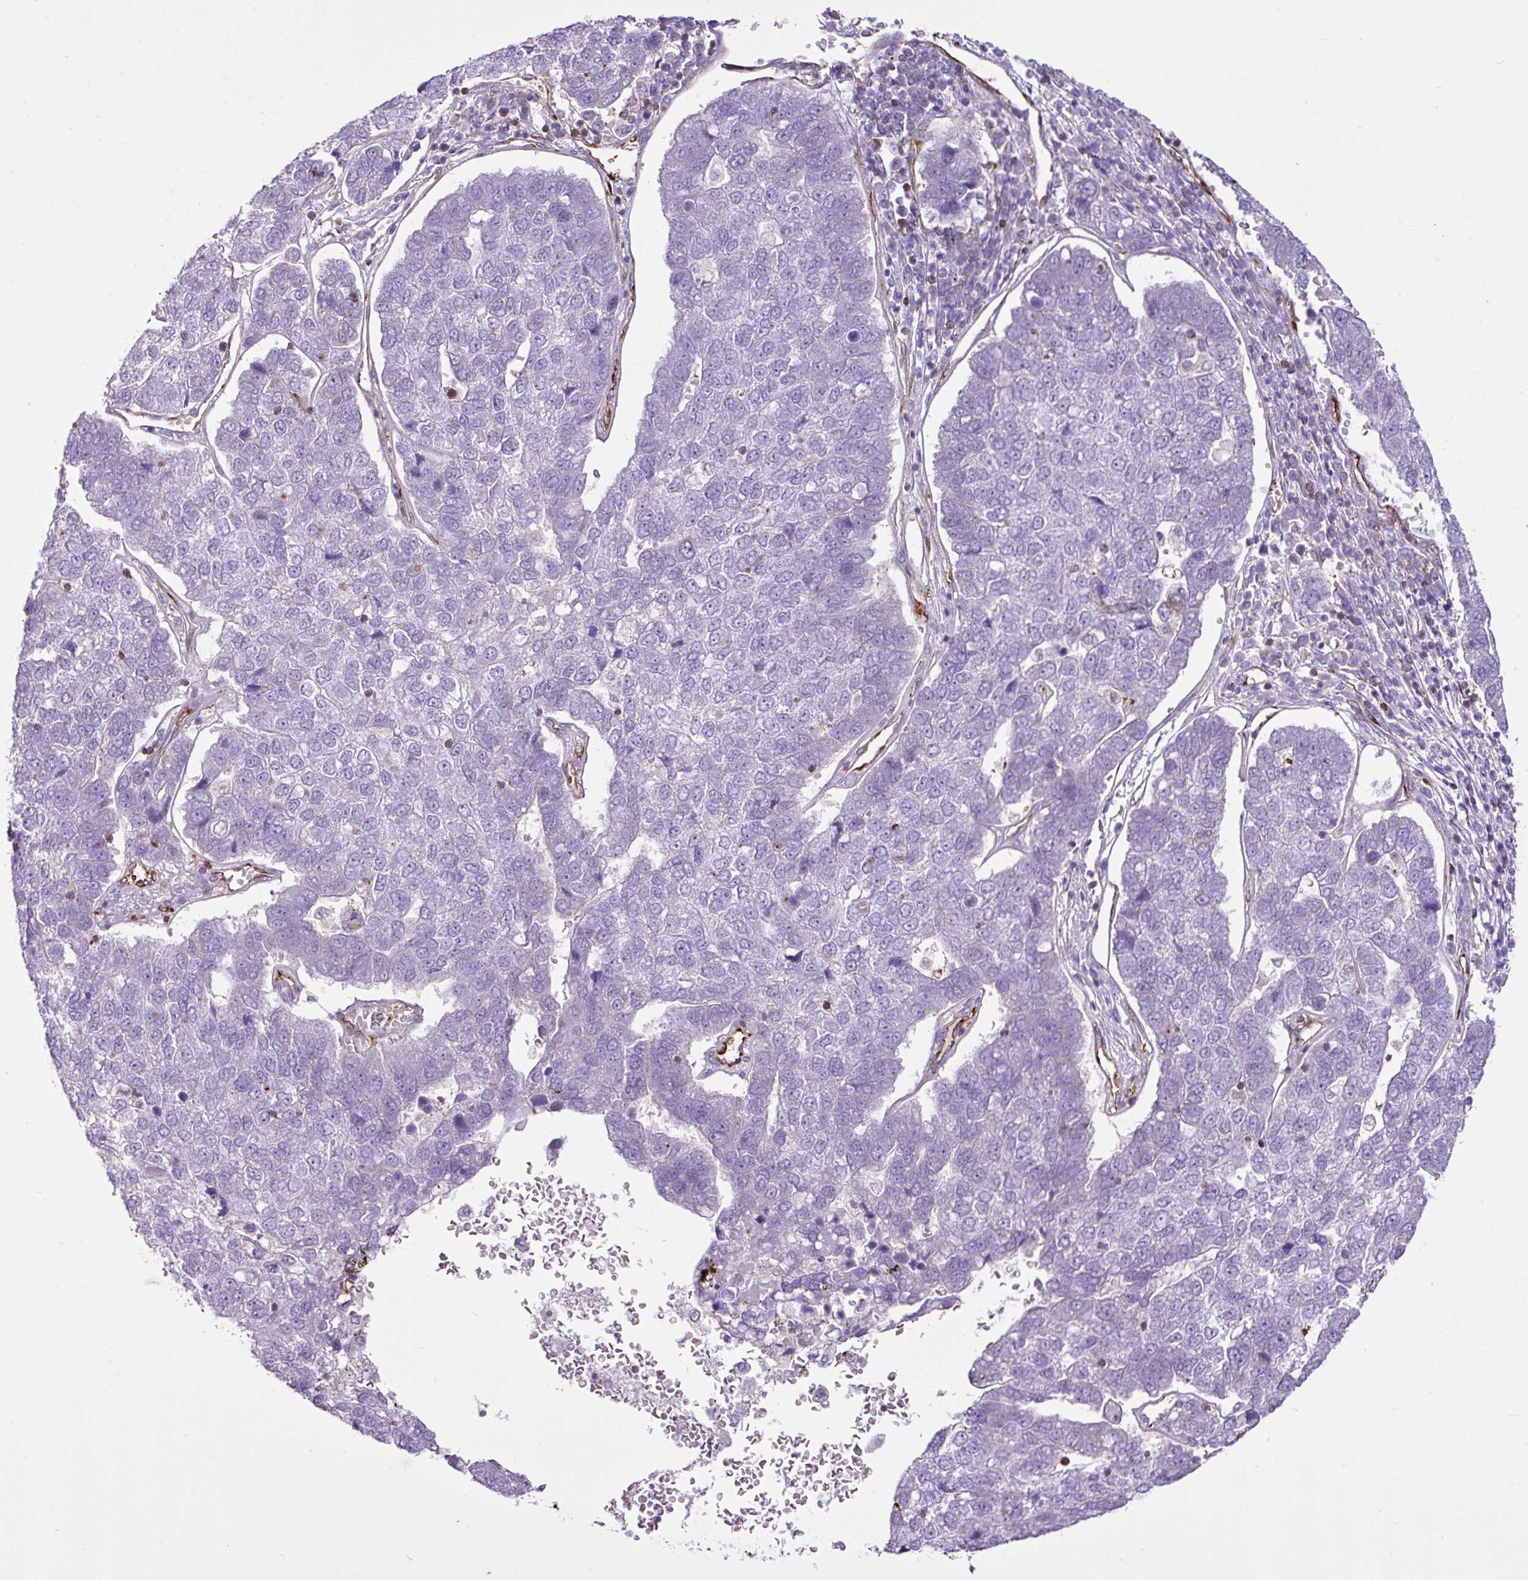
{"staining": {"intensity": "negative", "quantity": "none", "location": "none"}, "tissue": "pancreatic cancer", "cell_type": "Tumor cells", "image_type": "cancer", "snomed": [{"axis": "morphology", "description": "Adenocarcinoma, NOS"}, {"axis": "topography", "description": "Pancreas"}], "caption": "Micrograph shows no significant protein expression in tumor cells of adenocarcinoma (pancreatic). (Brightfield microscopy of DAB (3,3'-diaminobenzidine) immunohistochemistry at high magnification).", "gene": "EME2", "patient": {"sex": "female", "age": 61}}